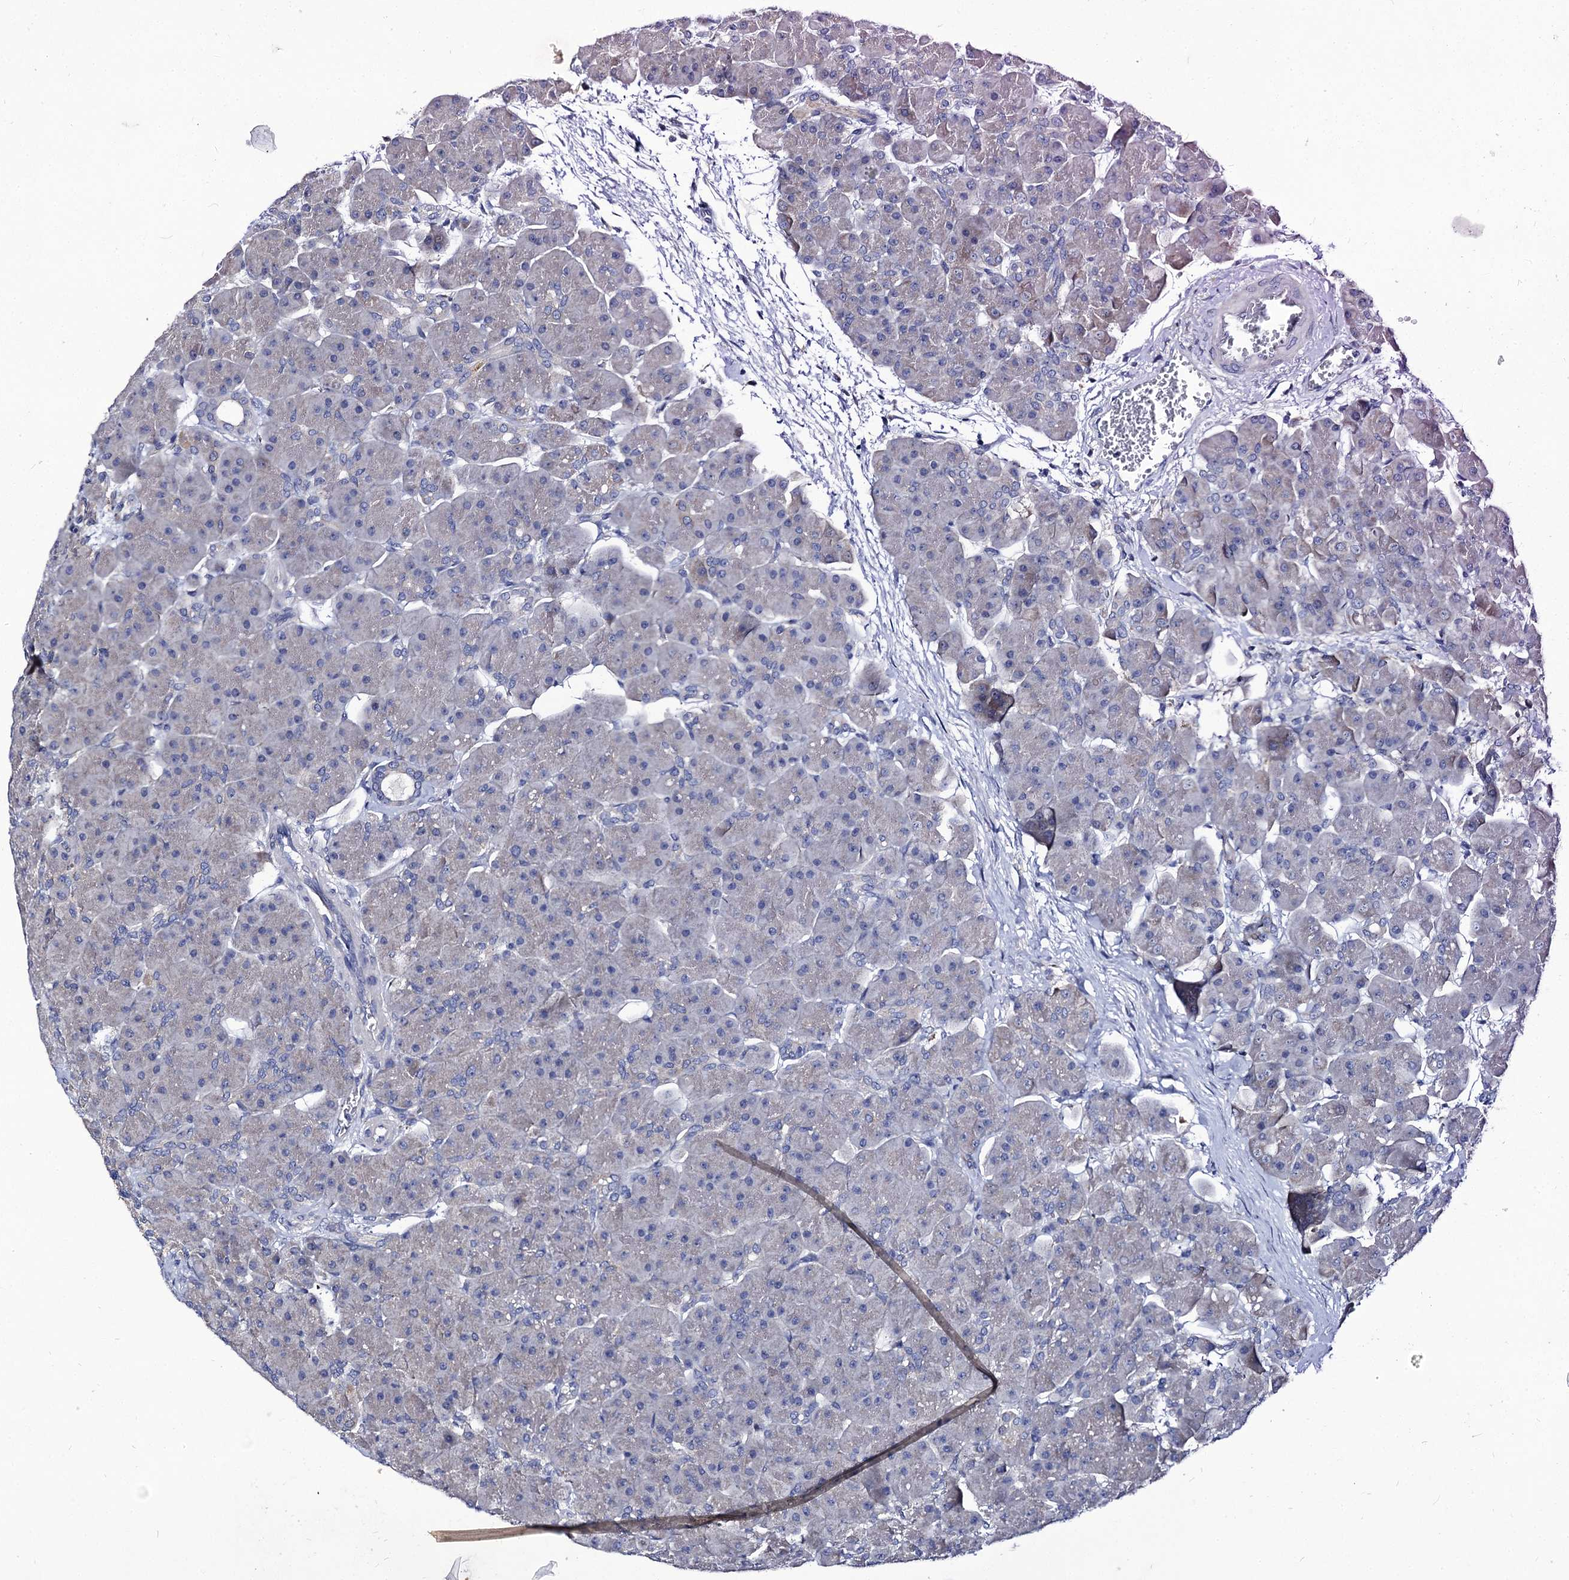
{"staining": {"intensity": "negative", "quantity": "none", "location": "none"}, "tissue": "pancreas", "cell_type": "Exocrine glandular cells", "image_type": "normal", "snomed": [{"axis": "morphology", "description": "Normal tissue, NOS"}, {"axis": "topography", "description": "Pancreas"}], "caption": "Immunohistochemistry (IHC) micrograph of normal pancreas stained for a protein (brown), which exhibits no positivity in exocrine glandular cells.", "gene": "PANX2", "patient": {"sex": "male", "age": 66}}